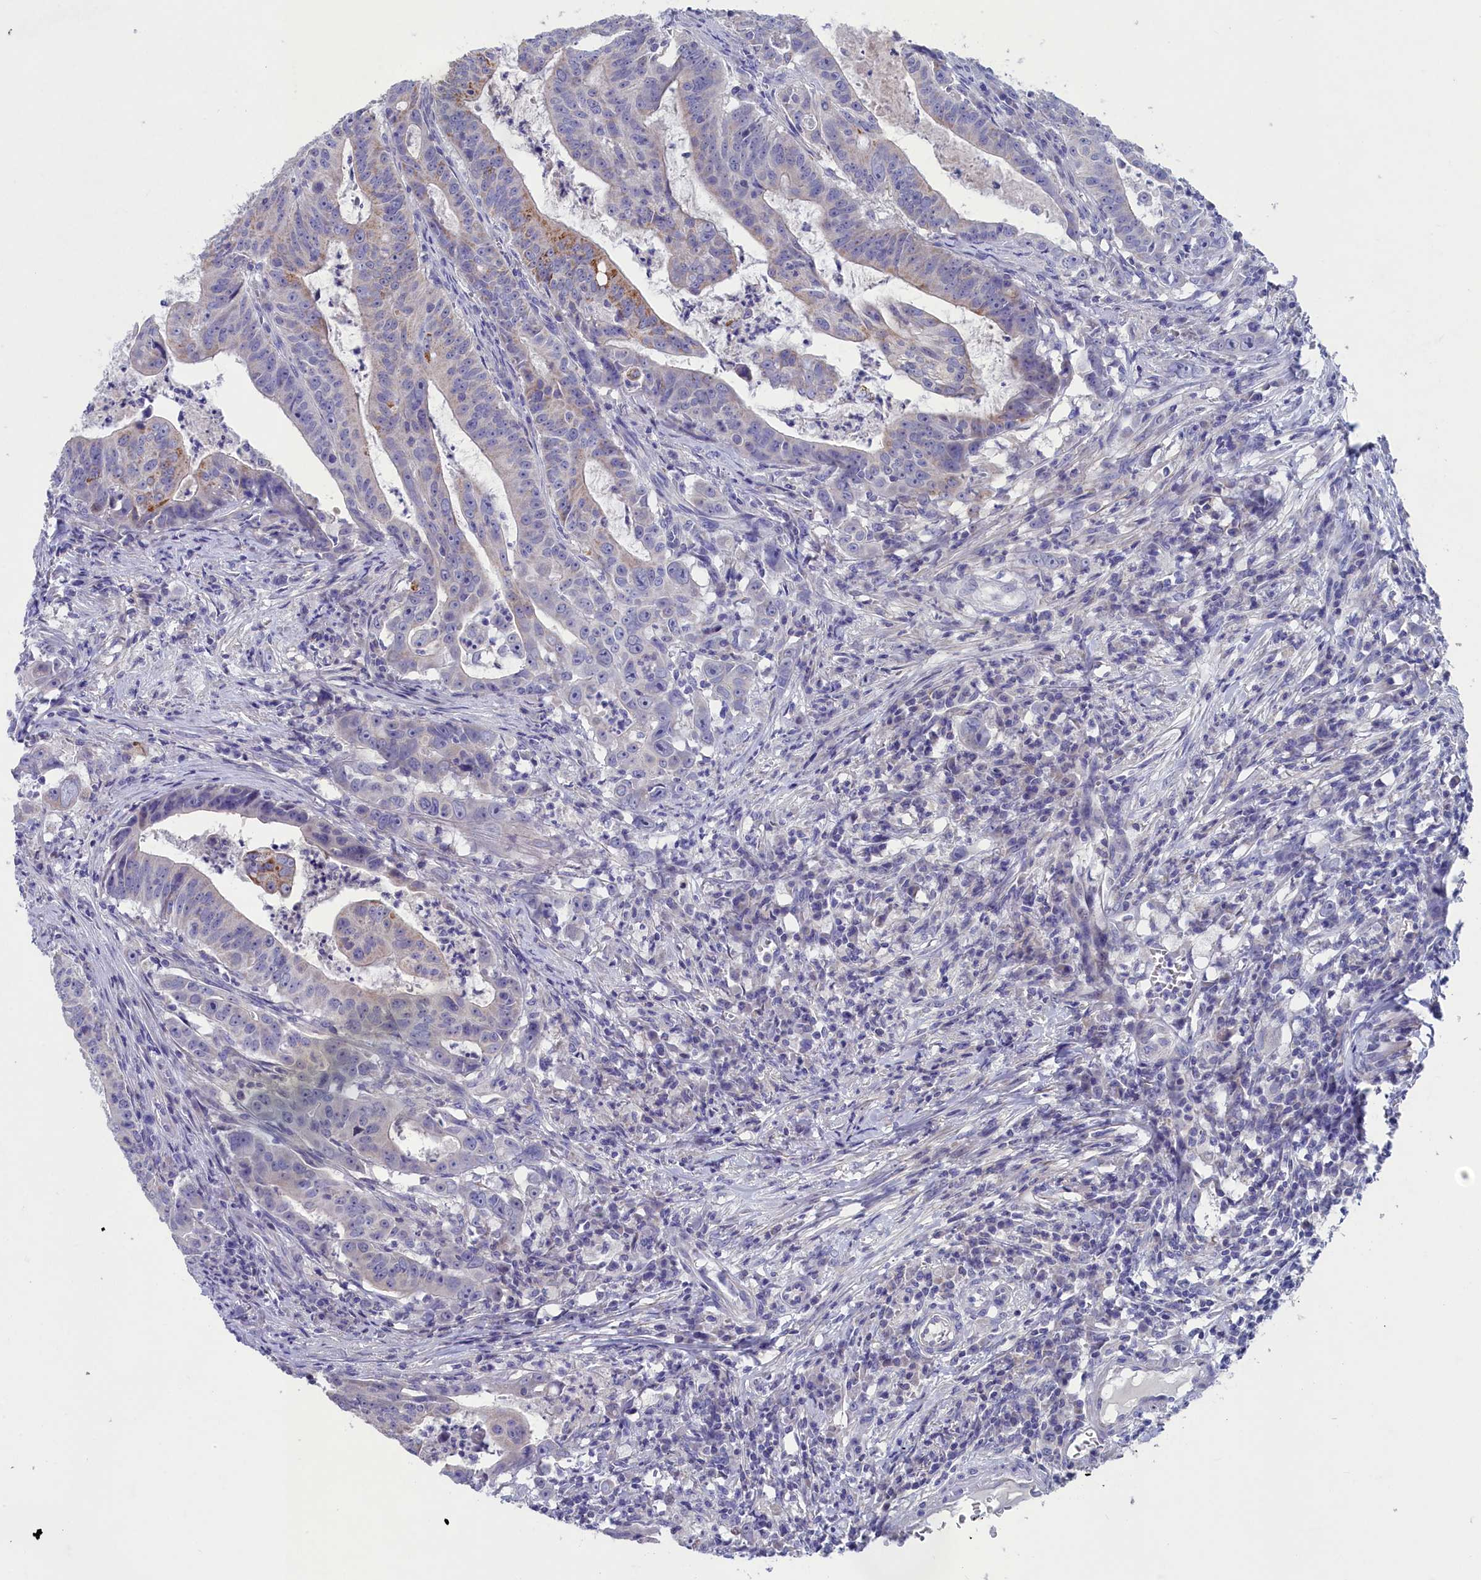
{"staining": {"intensity": "moderate", "quantity": "<25%", "location": "cytoplasmic/membranous"}, "tissue": "colorectal cancer", "cell_type": "Tumor cells", "image_type": "cancer", "snomed": [{"axis": "morphology", "description": "Adenocarcinoma, NOS"}, {"axis": "topography", "description": "Rectum"}], "caption": "DAB immunohistochemical staining of human colorectal adenocarcinoma exhibits moderate cytoplasmic/membranous protein expression in about <25% of tumor cells. The staining was performed using DAB (3,3'-diaminobenzidine), with brown indicating positive protein expression. Nuclei are stained blue with hematoxylin.", "gene": "PRDM12", "patient": {"sex": "male", "age": 69}}